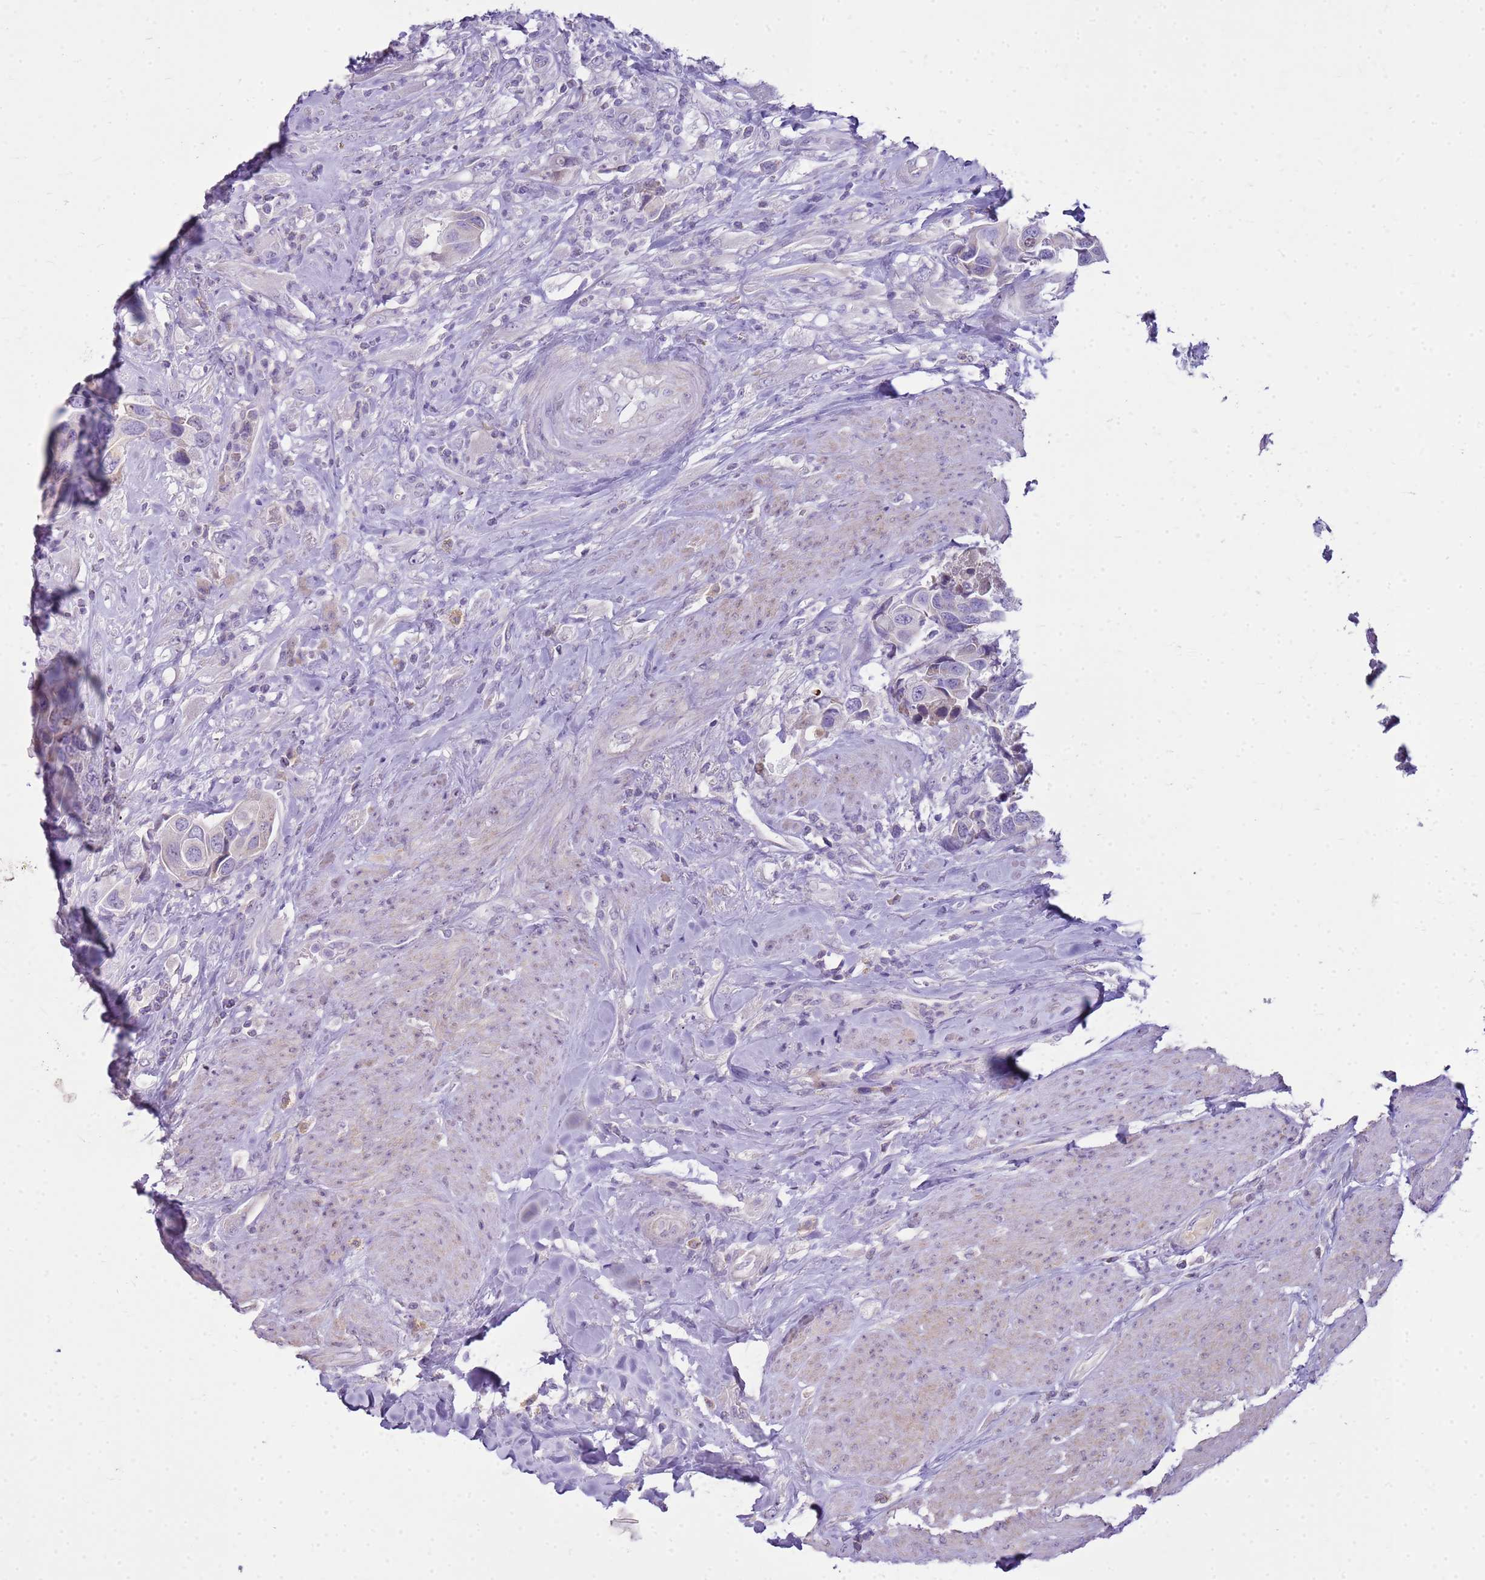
{"staining": {"intensity": "negative", "quantity": "none", "location": "none"}, "tissue": "urothelial cancer", "cell_type": "Tumor cells", "image_type": "cancer", "snomed": [{"axis": "morphology", "description": "Urothelial carcinoma, High grade"}, {"axis": "topography", "description": "Urinary bladder"}], "caption": "The photomicrograph reveals no staining of tumor cells in urothelial cancer.", "gene": "FABP2", "patient": {"sex": "male", "age": 74}}